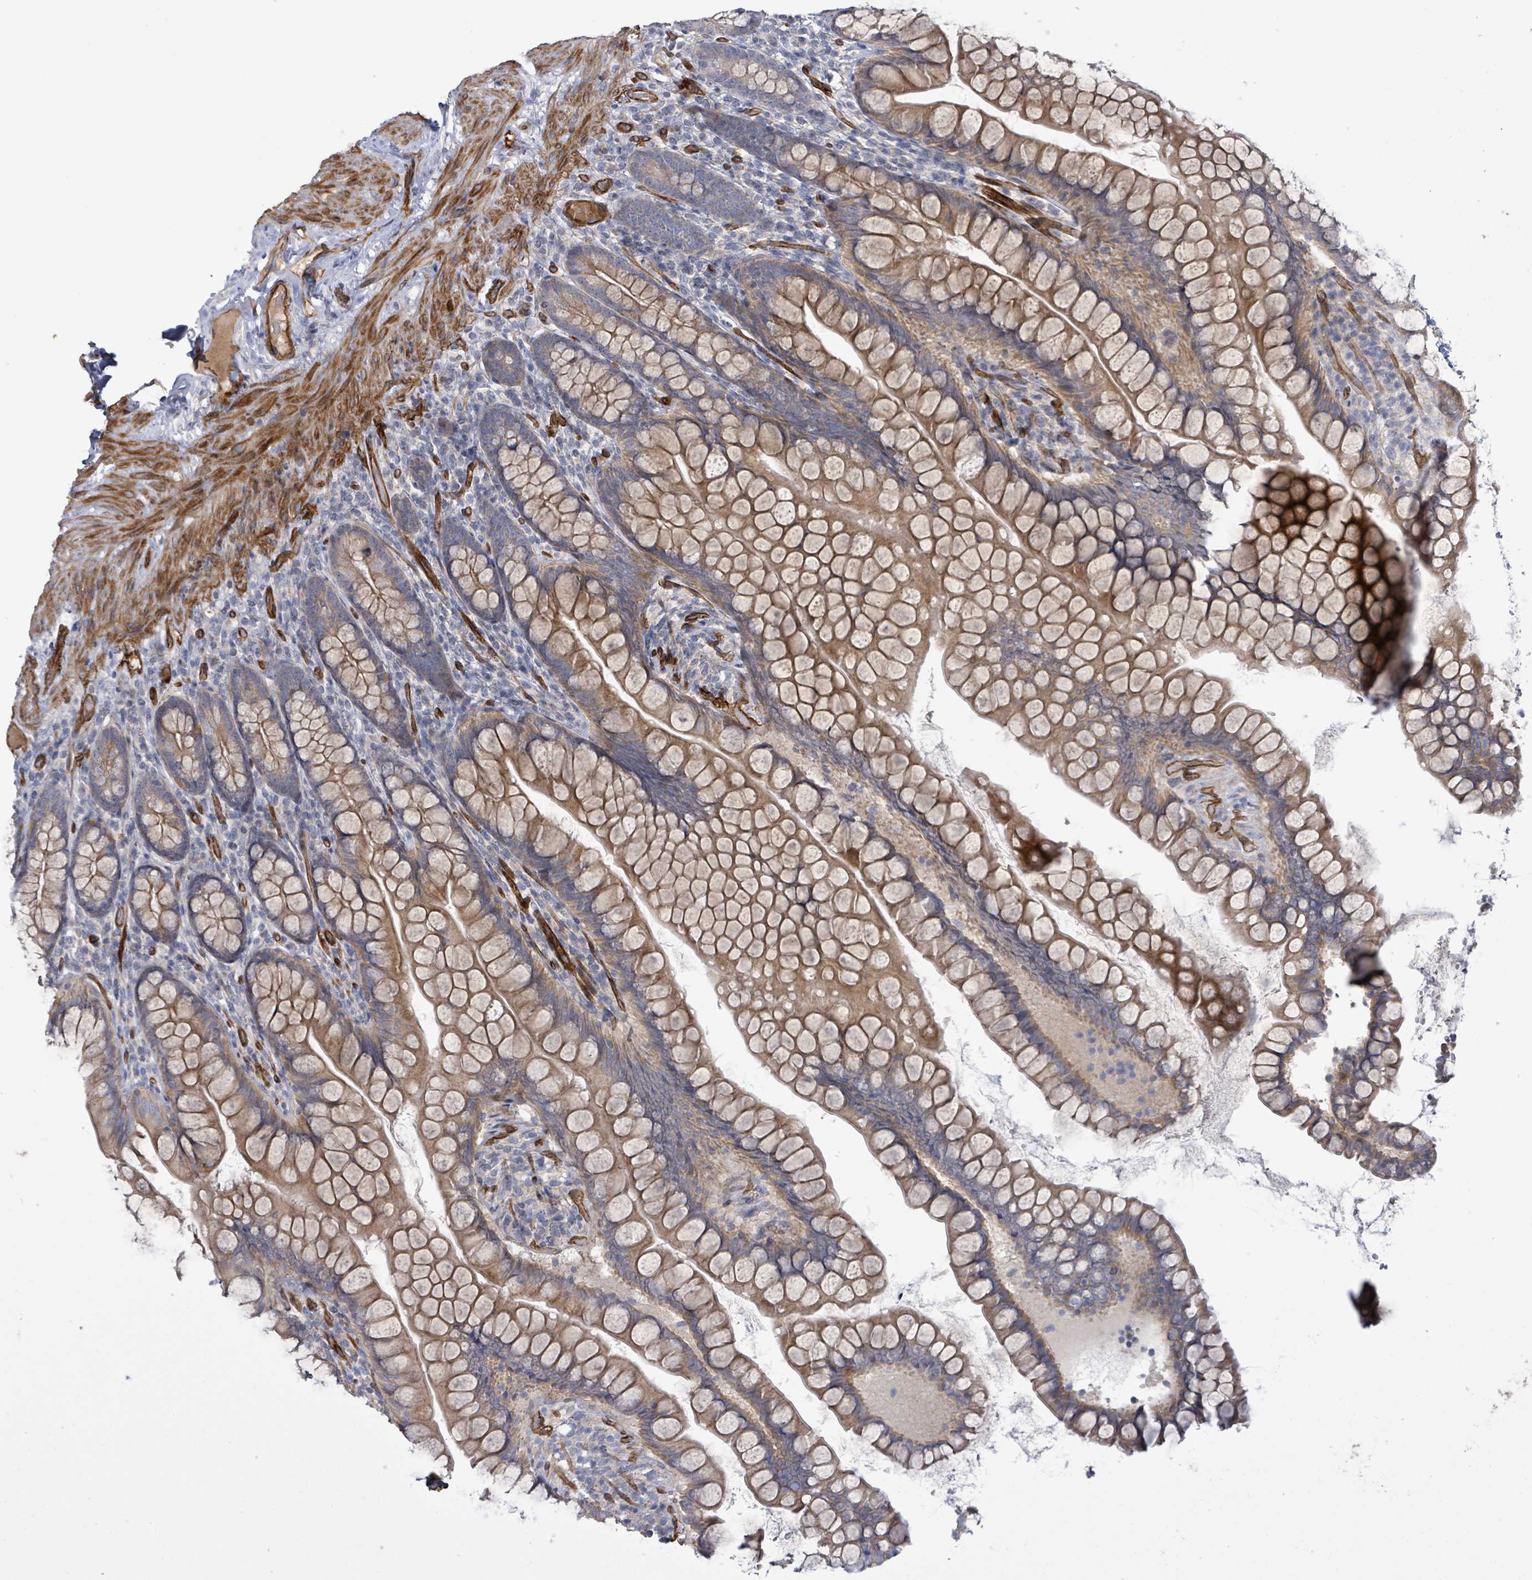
{"staining": {"intensity": "moderate", "quantity": ">75%", "location": "cytoplasmic/membranous"}, "tissue": "small intestine", "cell_type": "Glandular cells", "image_type": "normal", "snomed": [{"axis": "morphology", "description": "Normal tissue, NOS"}, {"axis": "topography", "description": "Small intestine"}], "caption": "Protein analysis of normal small intestine demonstrates moderate cytoplasmic/membranous expression in about >75% of glandular cells. (Brightfield microscopy of DAB IHC at high magnification).", "gene": "KANK3", "patient": {"sex": "male", "age": 70}}